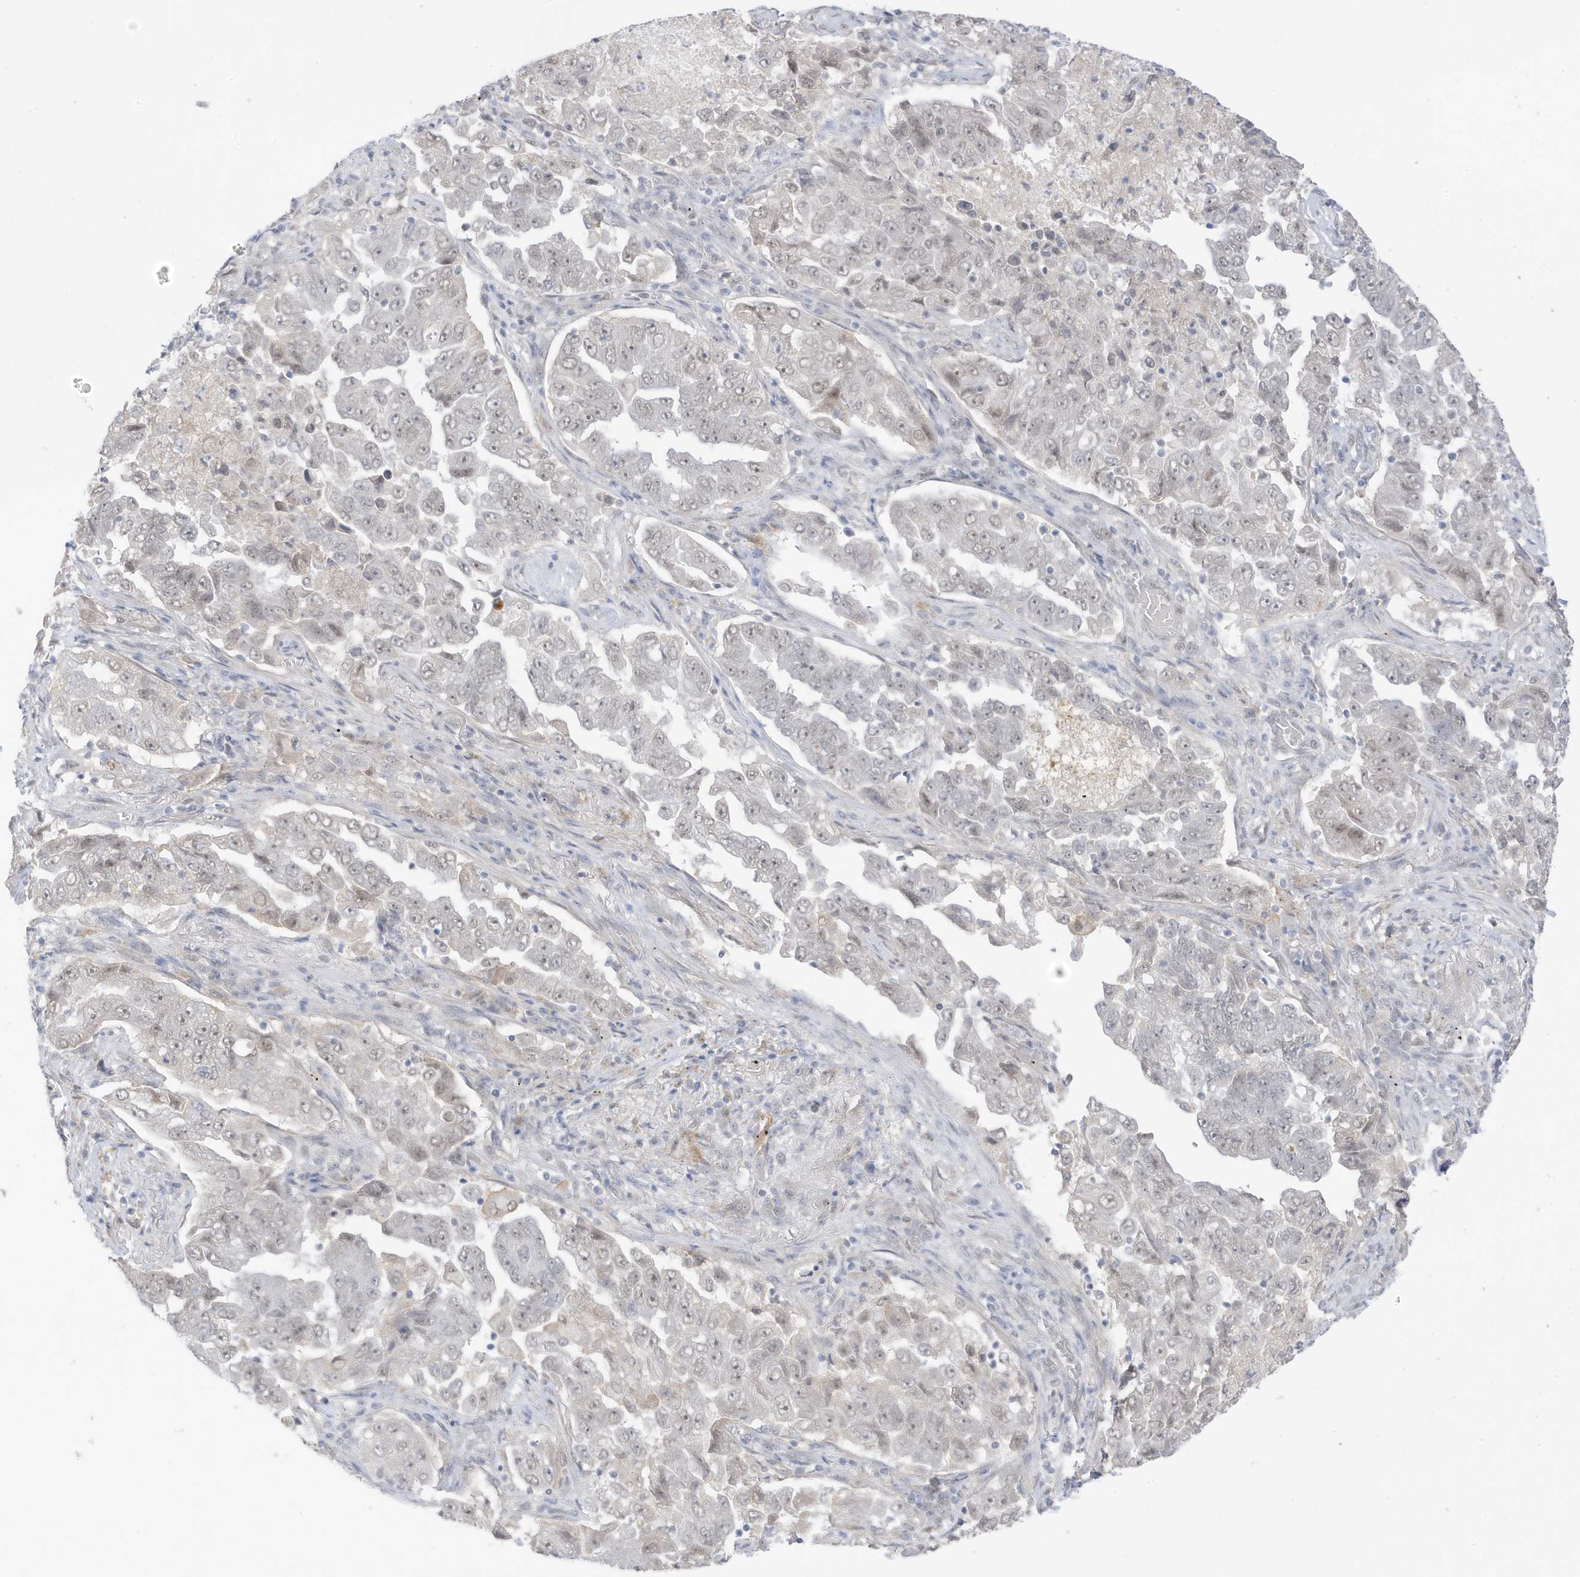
{"staining": {"intensity": "weak", "quantity": "<25%", "location": "nuclear"}, "tissue": "lung cancer", "cell_type": "Tumor cells", "image_type": "cancer", "snomed": [{"axis": "morphology", "description": "Adenocarcinoma, NOS"}, {"axis": "topography", "description": "Lung"}], "caption": "Immunohistochemistry (IHC) of lung cancer shows no staining in tumor cells.", "gene": "MSL3", "patient": {"sex": "female", "age": 51}}